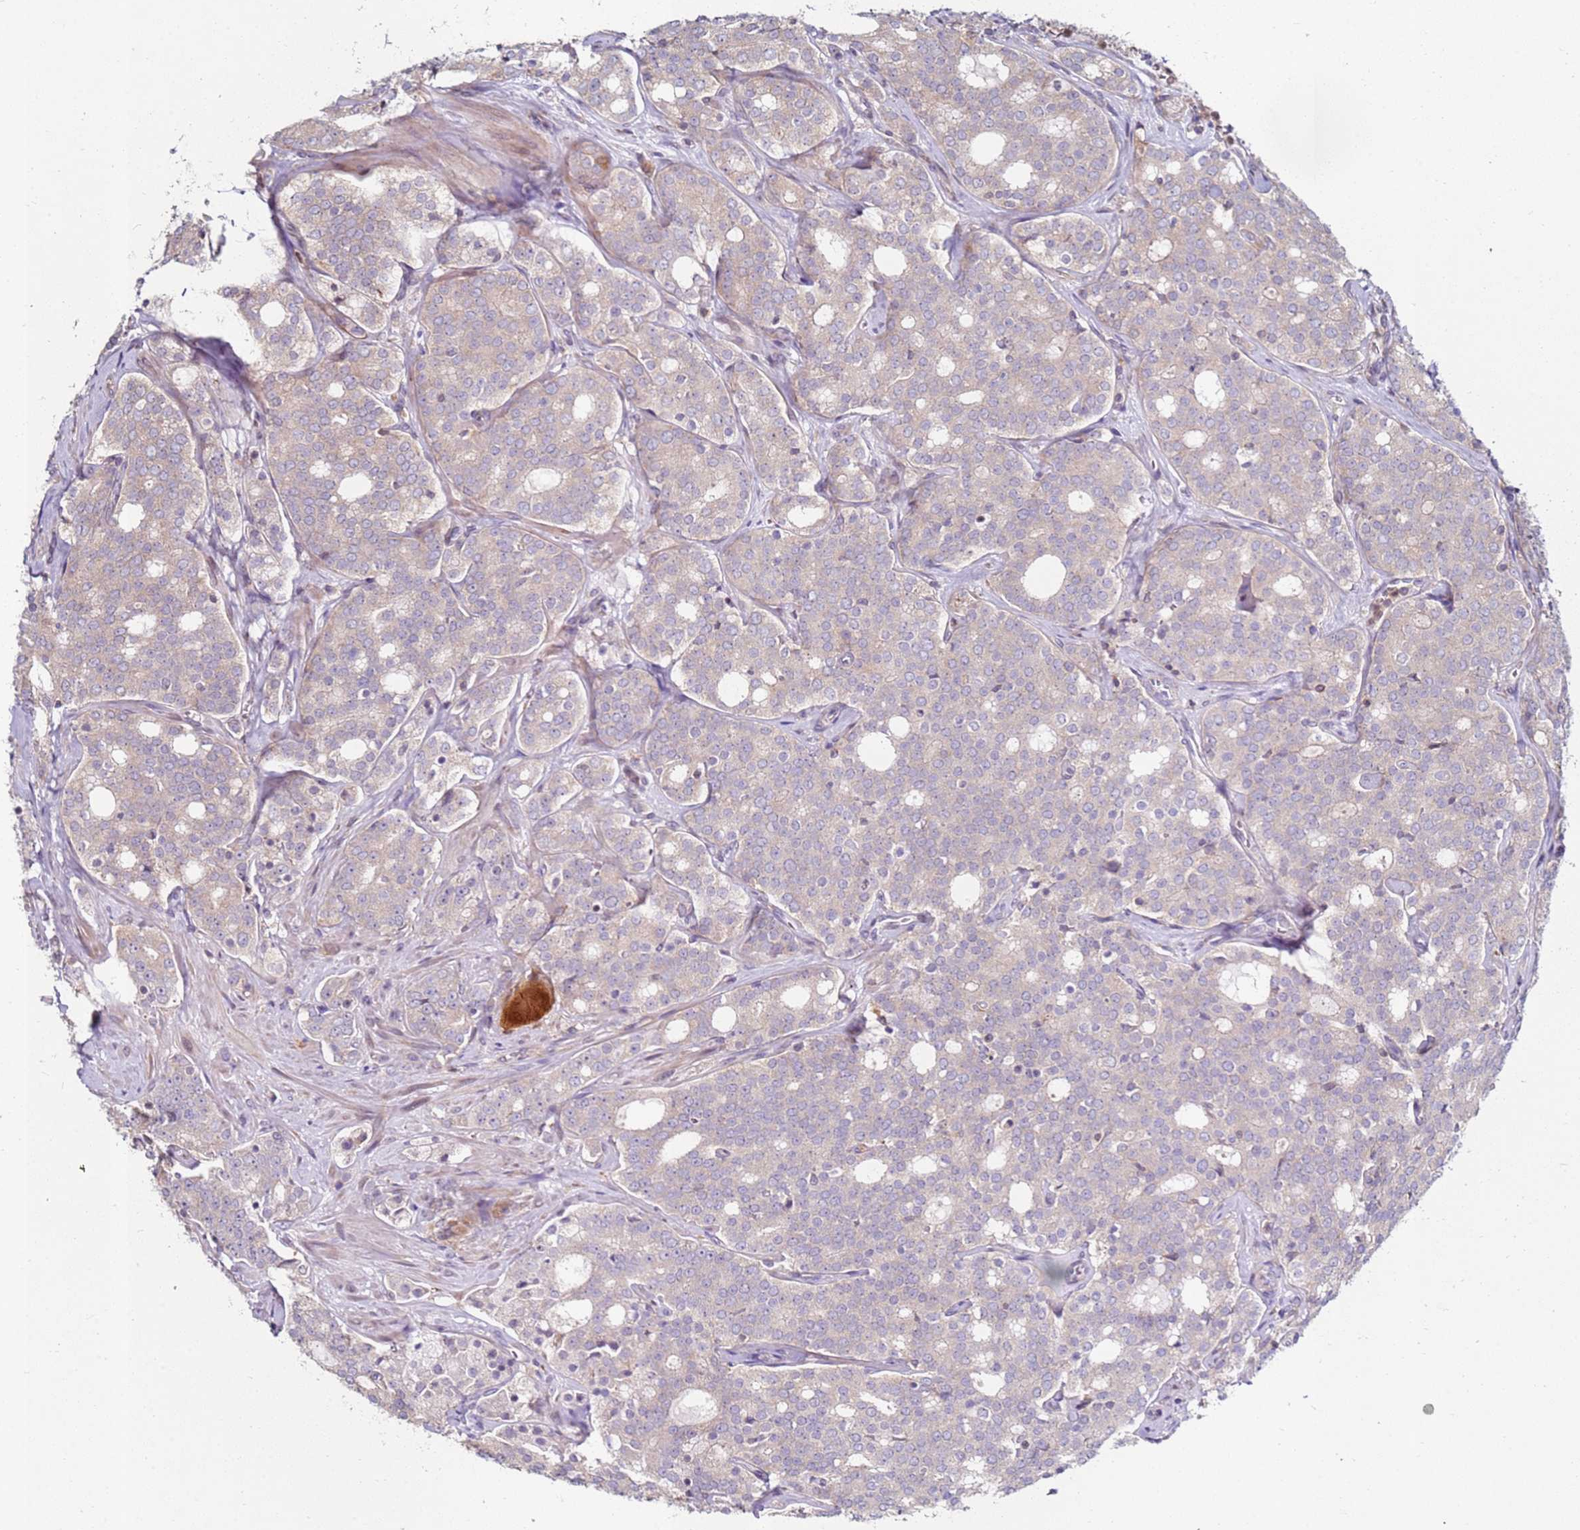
{"staining": {"intensity": "weak", "quantity": ">75%", "location": "cytoplasmic/membranous"}, "tissue": "prostate cancer", "cell_type": "Tumor cells", "image_type": "cancer", "snomed": [{"axis": "morphology", "description": "Adenocarcinoma, High grade"}, {"axis": "topography", "description": "Prostate"}], "caption": "A high-resolution photomicrograph shows IHC staining of prostate high-grade adenocarcinoma, which displays weak cytoplasmic/membranous positivity in about >75% of tumor cells. Nuclei are stained in blue.", "gene": "CNOT9", "patient": {"sex": "male", "age": 64}}